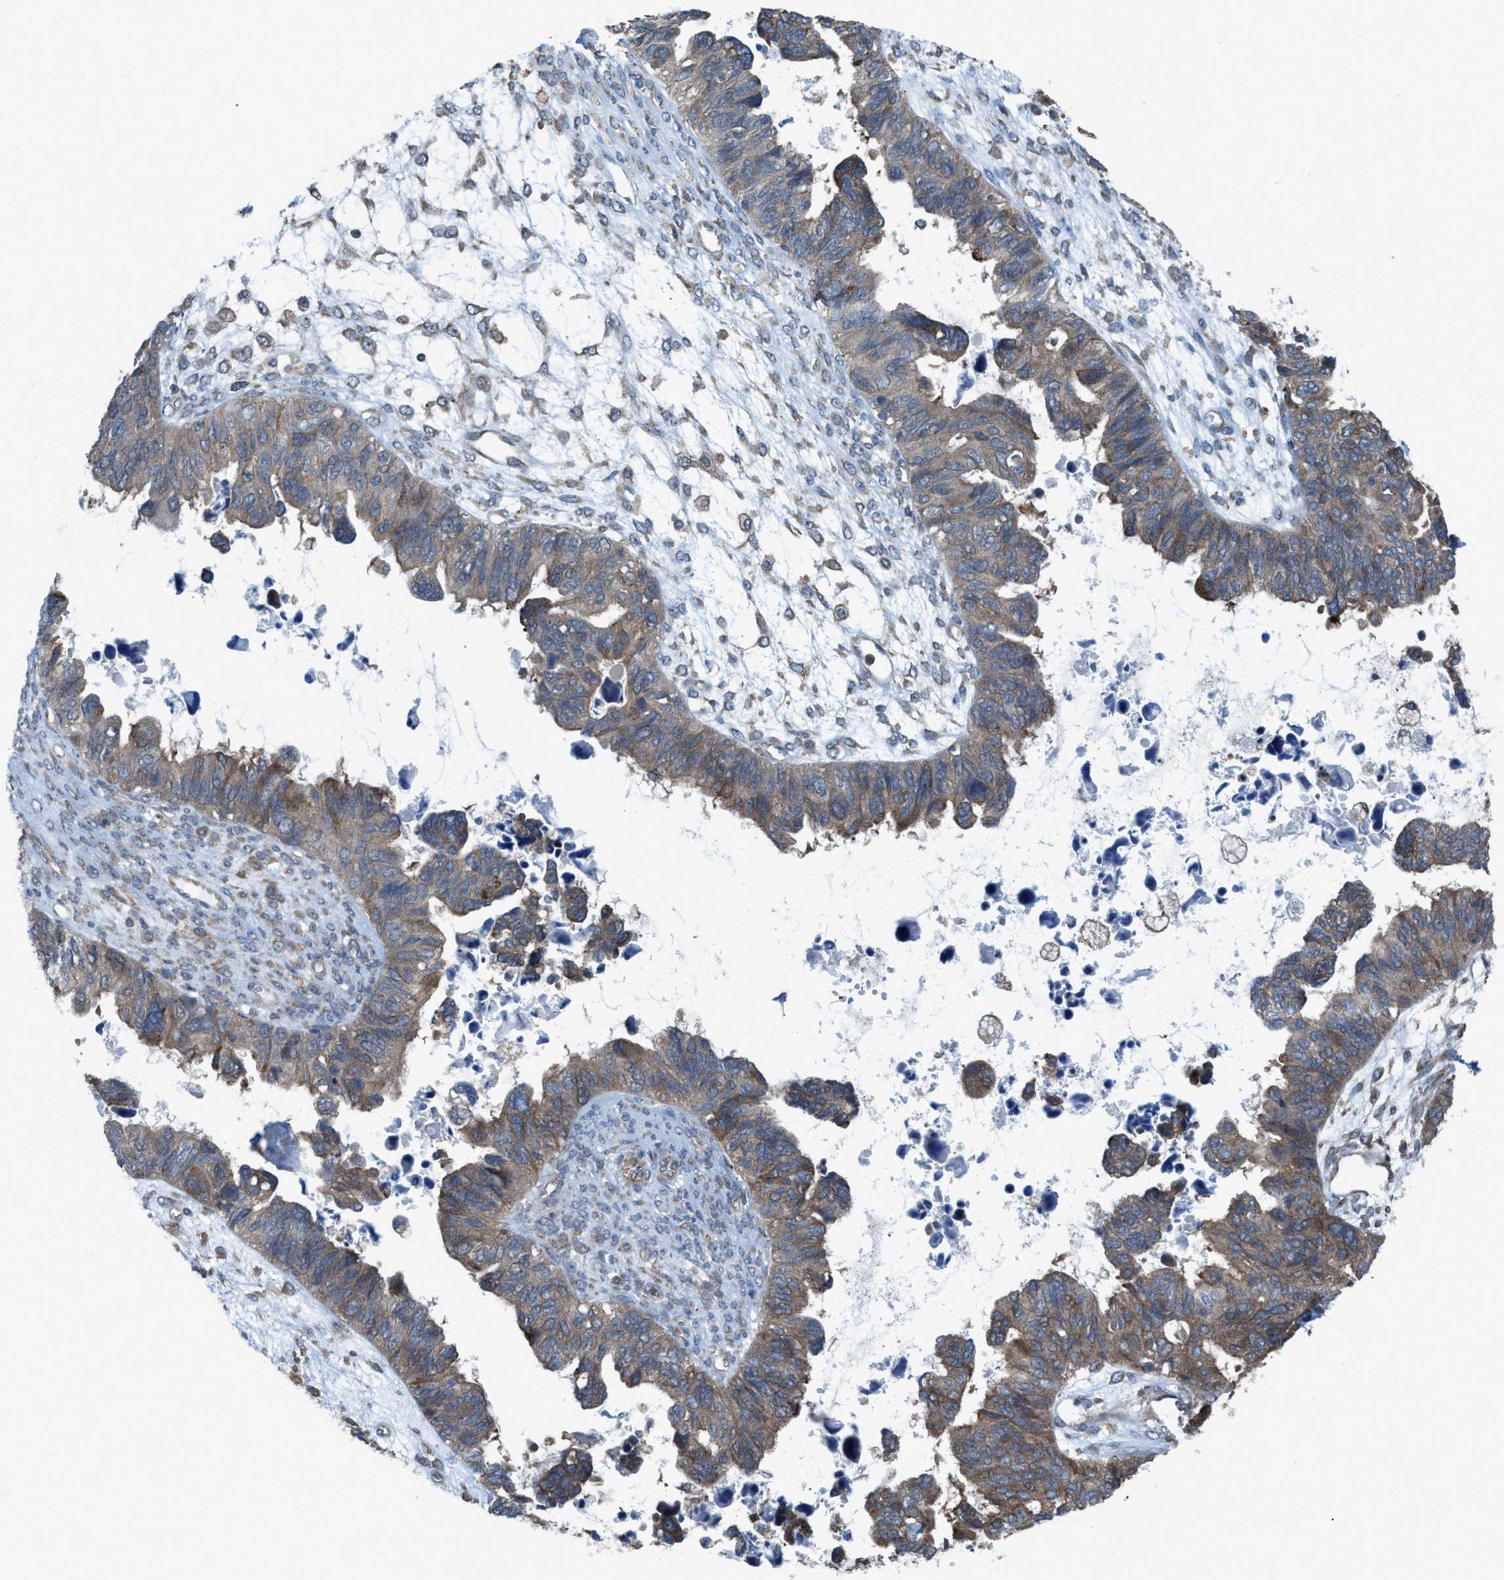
{"staining": {"intensity": "moderate", "quantity": ">75%", "location": "cytoplasmic/membranous"}, "tissue": "ovarian cancer", "cell_type": "Tumor cells", "image_type": "cancer", "snomed": [{"axis": "morphology", "description": "Cystadenocarcinoma, serous, NOS"}, {"axis": "topography", "description": "Ovary"}], "caption": "Serous cystadenocarcinoma (ovarian) was stained to show a protein in brown. There is medium levels of moderate cytoplasmic/membranous positivity in about >75% of tumor cells.", "gene": "PLAA", "patient": {"sex": "female", "age": 79}}